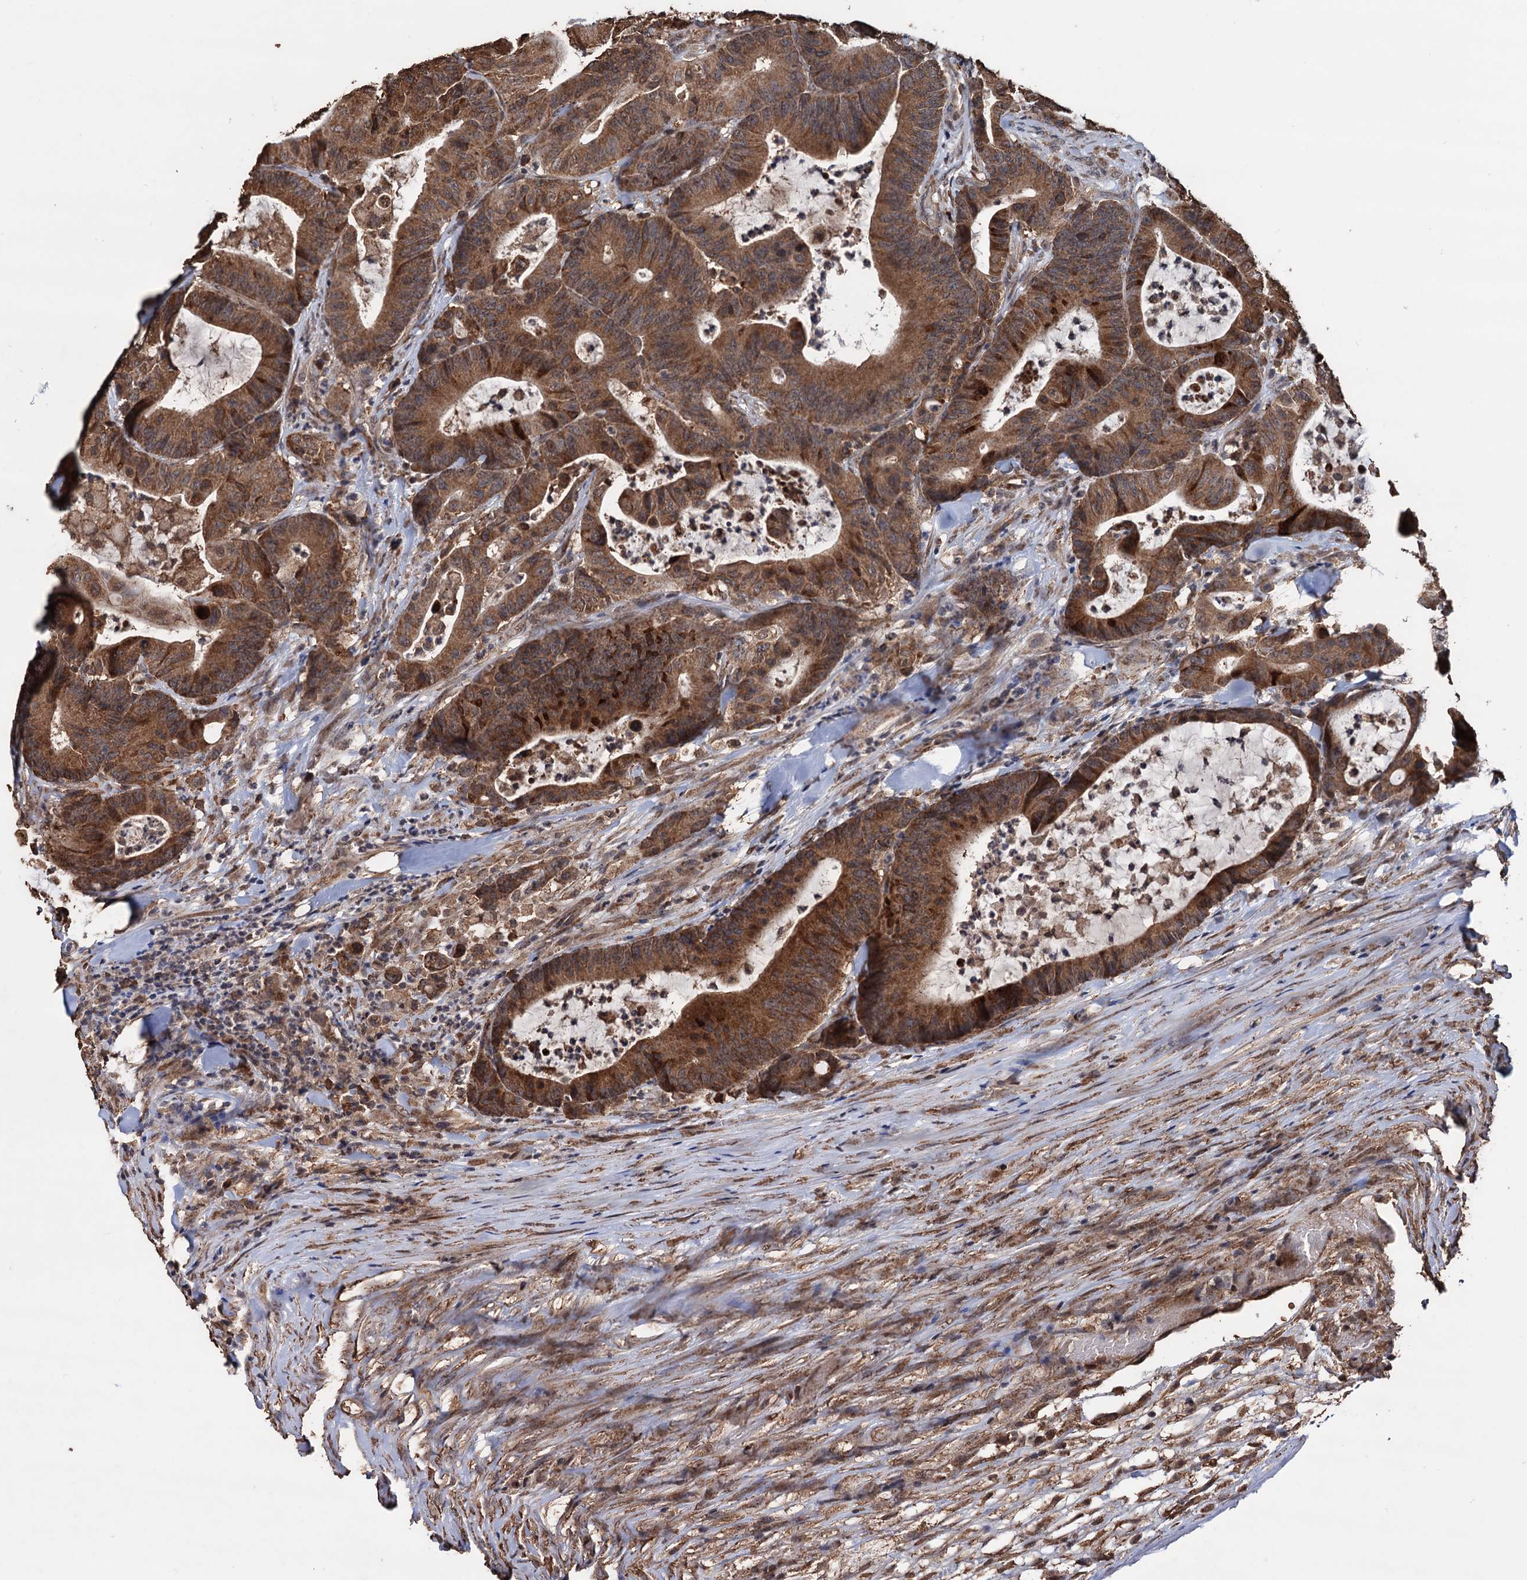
{"staining": {"intensity": "moderate", "quantity": ">75%", "location": "cytoplasmic/membranous"}, "tissue": "colorectal cancer", "cell_type": "Tumor cells", "image_type": "cancer", "snomed": [{"axis": "morphology", "description": "Adenocarcinoma, NOS"}, {"axis": "topography", "description": "Colon"}], "caption": "This is a histology image of immunohistochemistry (IHC) staining of colorectal cancer (adenocarcinoma), which shows moderate staining in the cytoplasmic/membranous of tumor cells.", "gene": "TBC1D12", "patient": {"sex": "female", "age": 84}}